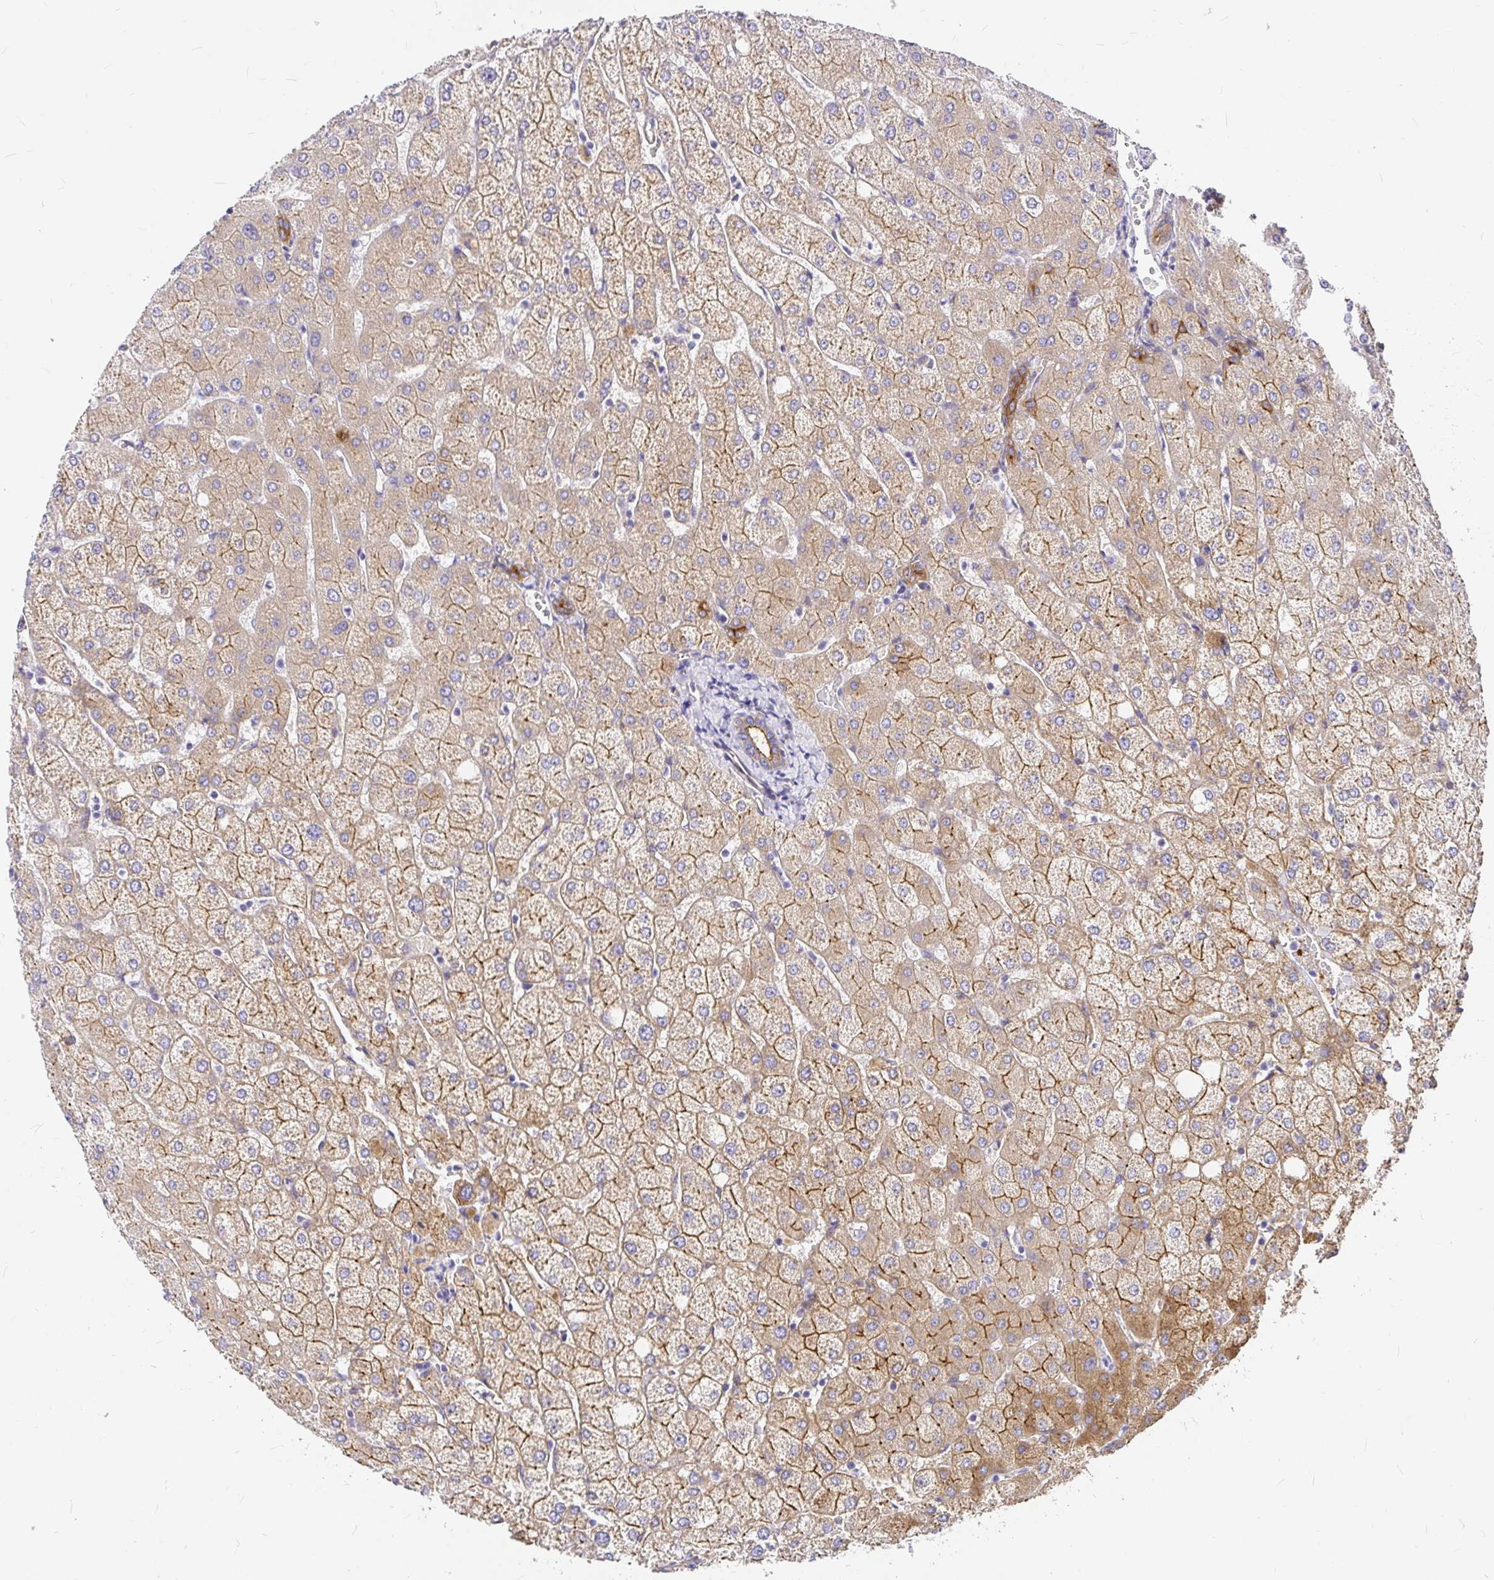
{"staining": {"intensity": "moderate", "quantity": ">75%", "location": "cytoplasmic/membranous"}, "tissue": "liver", "cell_type": "Cholangiocytes", "image_type": "normal", "snomed": [{"axis": "morphology", "description": "Normal tissue, NOS"}, {"axis": "topography", "description": "Liver"}], "caption": "IHC (DAB (3,3'-diaminobenzidine)) staining of benign human liver exhibits moderate cytoplasmic/membranous protein expression in about >75% of cholangiocytes. The staining was performed using DAB (3,3'-diaminobenzidine) to visualize the protein expression in brown, while the nuclei were stained in blue with hematoxylin (Magnification: 20x).", "gene": "MYO1B", "patient": {"sex": "female", "age": 54}}